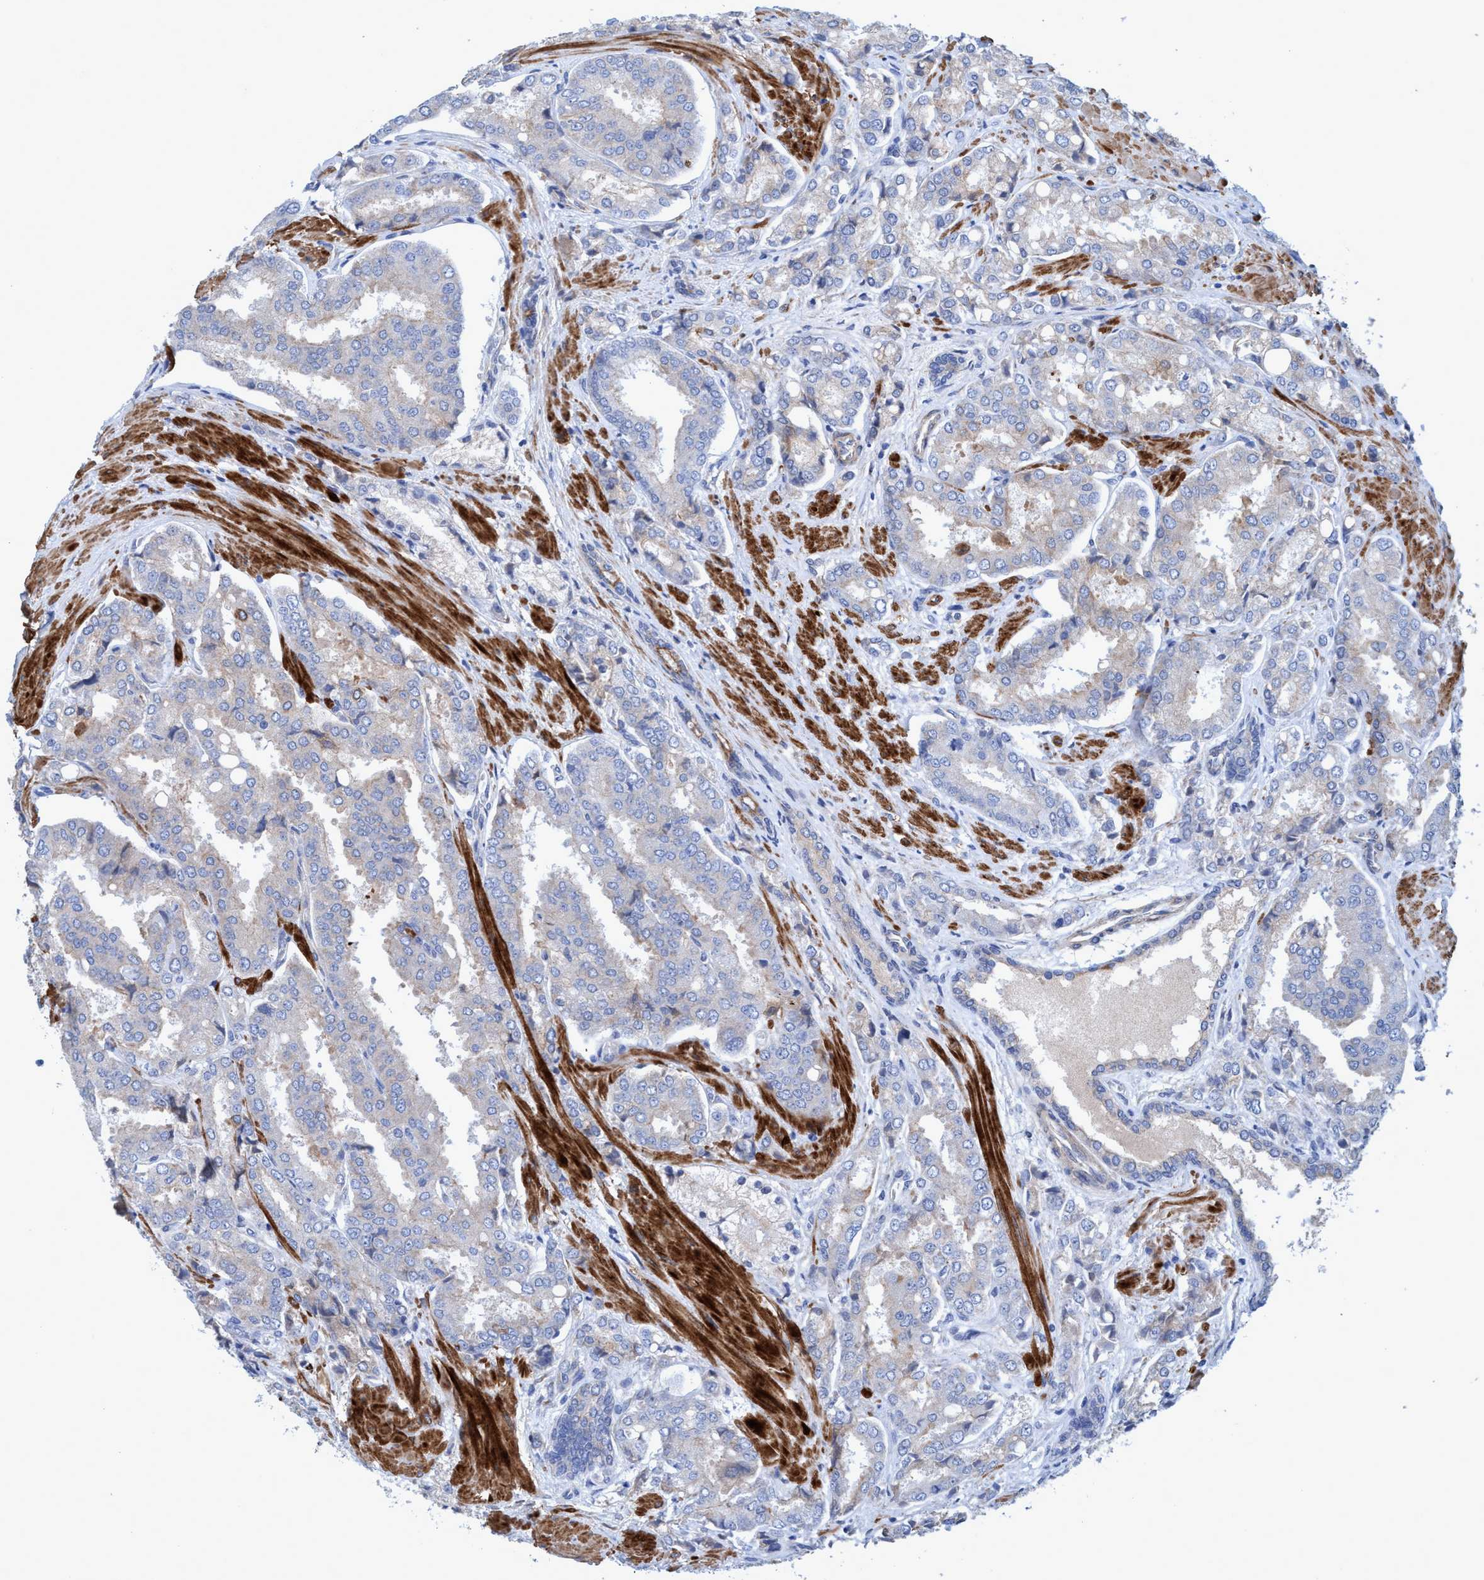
{"staining": {"intensity": "weak", "quantity": "<25%", "location": "cytoplasmic/membranous"}, "tissue": "prostate cancer", "cell_type": "Tumor cells", "image_type": "cancer", "snomed": [{"axis": "morphology", "description": "Adenocarcinoma, High grade"}, {"axis": "topography", "description": "Prostate"}], "caption": "High-grade adenocarcinoma (prostate) was stained to show a protein in brown. There is no significant positivity in tumor cells. Nuclei are stained in blue.", "gene": "GULP1", "patient": {"sex": "male", "age": 50}}